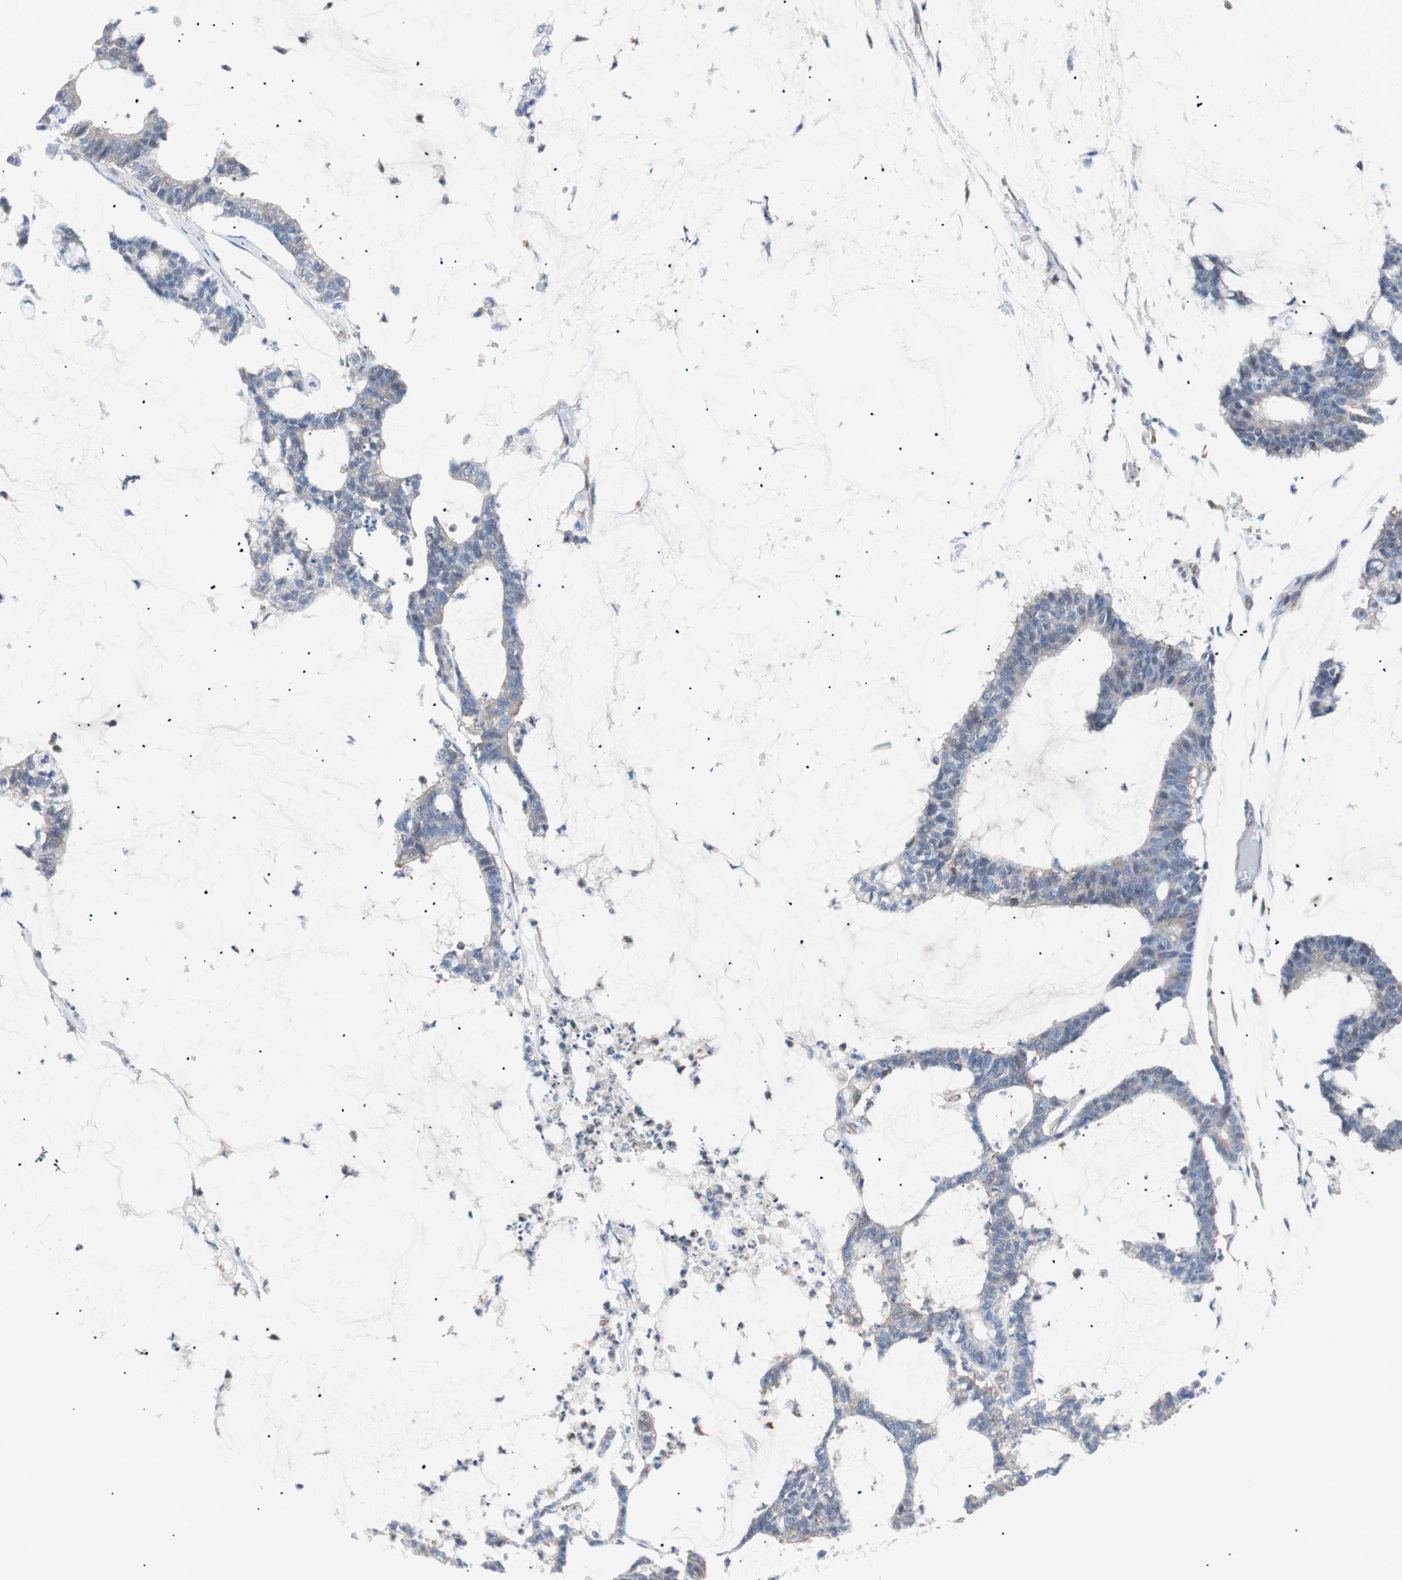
{"staining": {"intensity": "strong", "quantity": "25%-75%", "location": "cytoplasmic/membranous"}, "tissue": "colorectal cancer", "cell_type": "Tumor cells", "image_type": "cancer", "snomed": [{"axis": "morphology", "description": "Adenocarcinoma, NOS"}, {"axis": "topography", "description": "Colon"}], "caption": "This is a photomicrograph of immunohistochemistry (IHC) staining of colorectal adenocarcinoma, which shows strong positivity in the cytoplasmic/membranous of tumor cells.", "gene": "GPR160", "patient": {"sex": "female", "age": 84}}